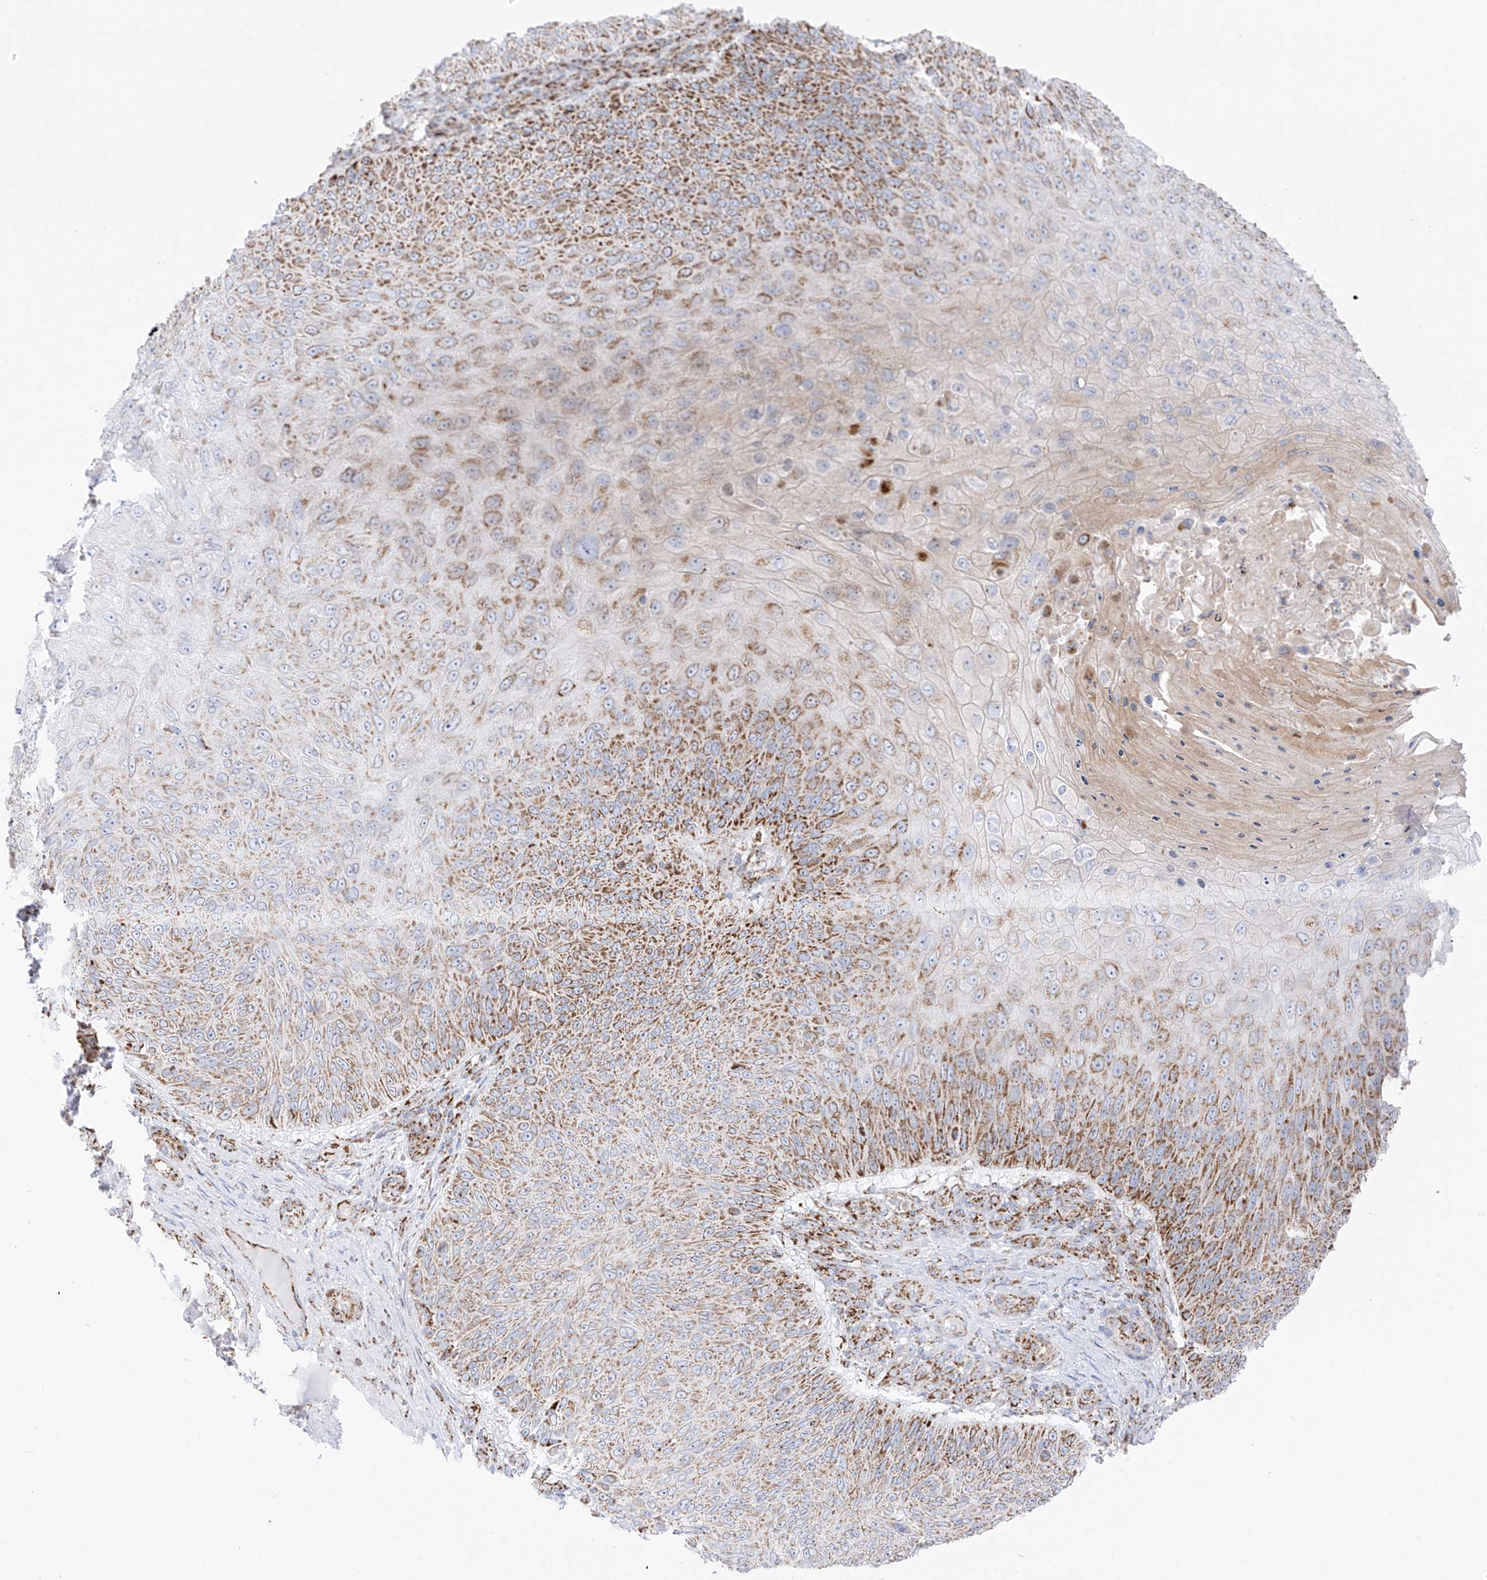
{"staining": {"intensity": "moderate", "quantity": ">75%", "location": "cytoplasmic/membranous"}, "tissue": "skin cancer", "cell_type": "Tumor cells", "image_type": "cancer", "snomed": [{"axis": "morphology", "description": "Squamous cell carcinoma, NOS"}, {"axis": "topography", "description": "Skin"}], "caption": "Immunohistochemistry (IHC) (DAB) staining of human squamous cell carcinoma (skin) shows moderate cytoplasmic/membranous protein staining in approximately >75% of tumor cells.", "gene": "XKR3", "patient": {"sex": "female", "age": 88}}